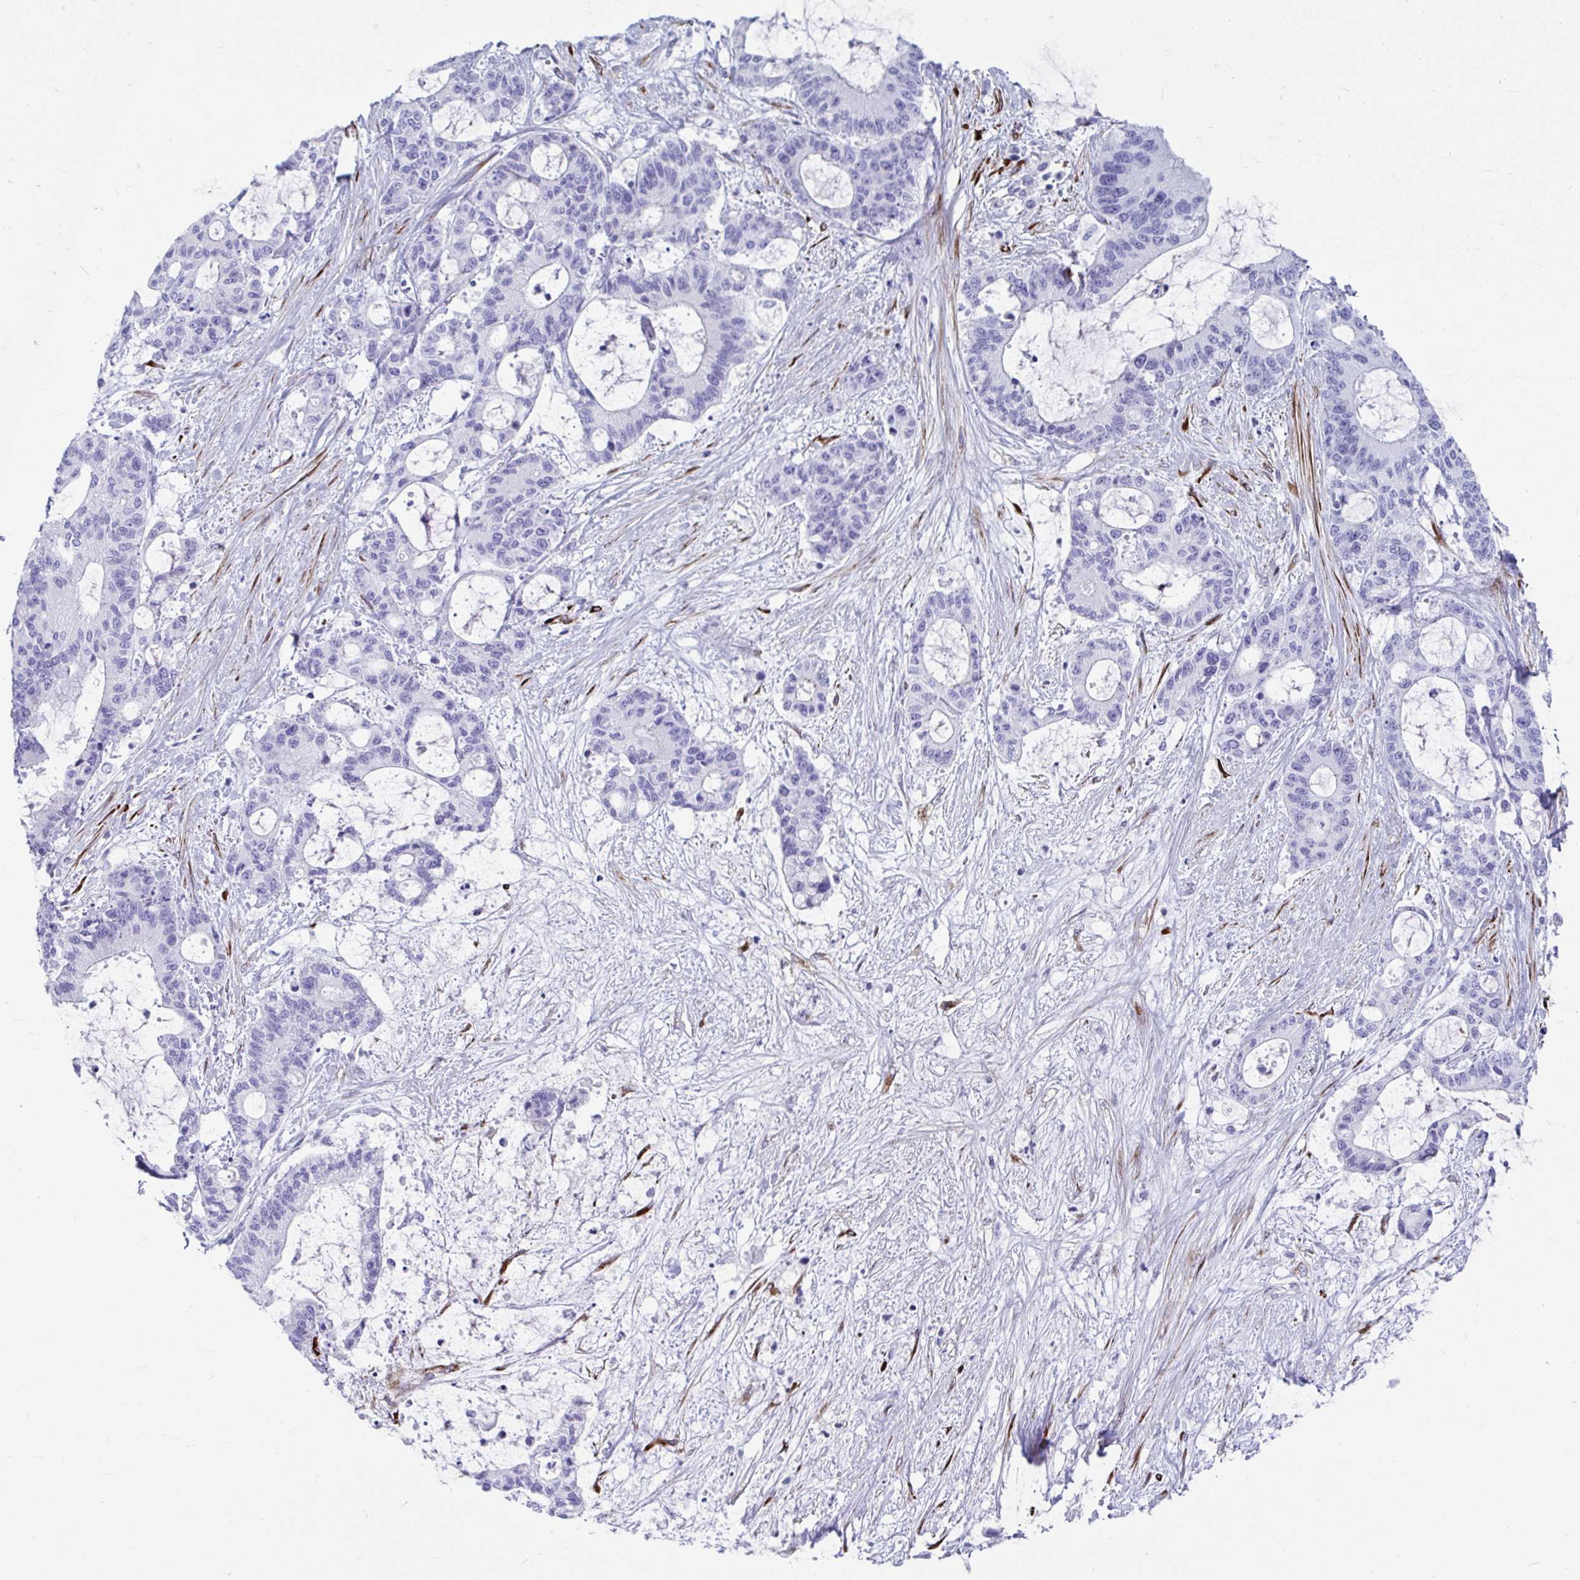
{"staining": {"intensity": "negative", "quantity": "none", "location": "none"}, "tissue": "liver cancer", "cell_type": "Tumor cells", "image_type": "cancer", "snomed": [{"axis": "morphology", "description": "Normal tissue, NOS"}, {"axis": "morphology", "description": "Cholangiocarcinoma"}, {"axis": "topography", "description": "Liver"}, {"axis": "topography", "description": "Peripheral nerve tissue"}], "caption": "Immunohistochemistry of liver cancer (cholangiocarcinoma) displays no positivity in tumor cells. (Immunohistochemistry (ihc), brightfield microscopy, high magnification).", "gene": "GRXCR2", "patient": {"sex": "female", "age": 73}}